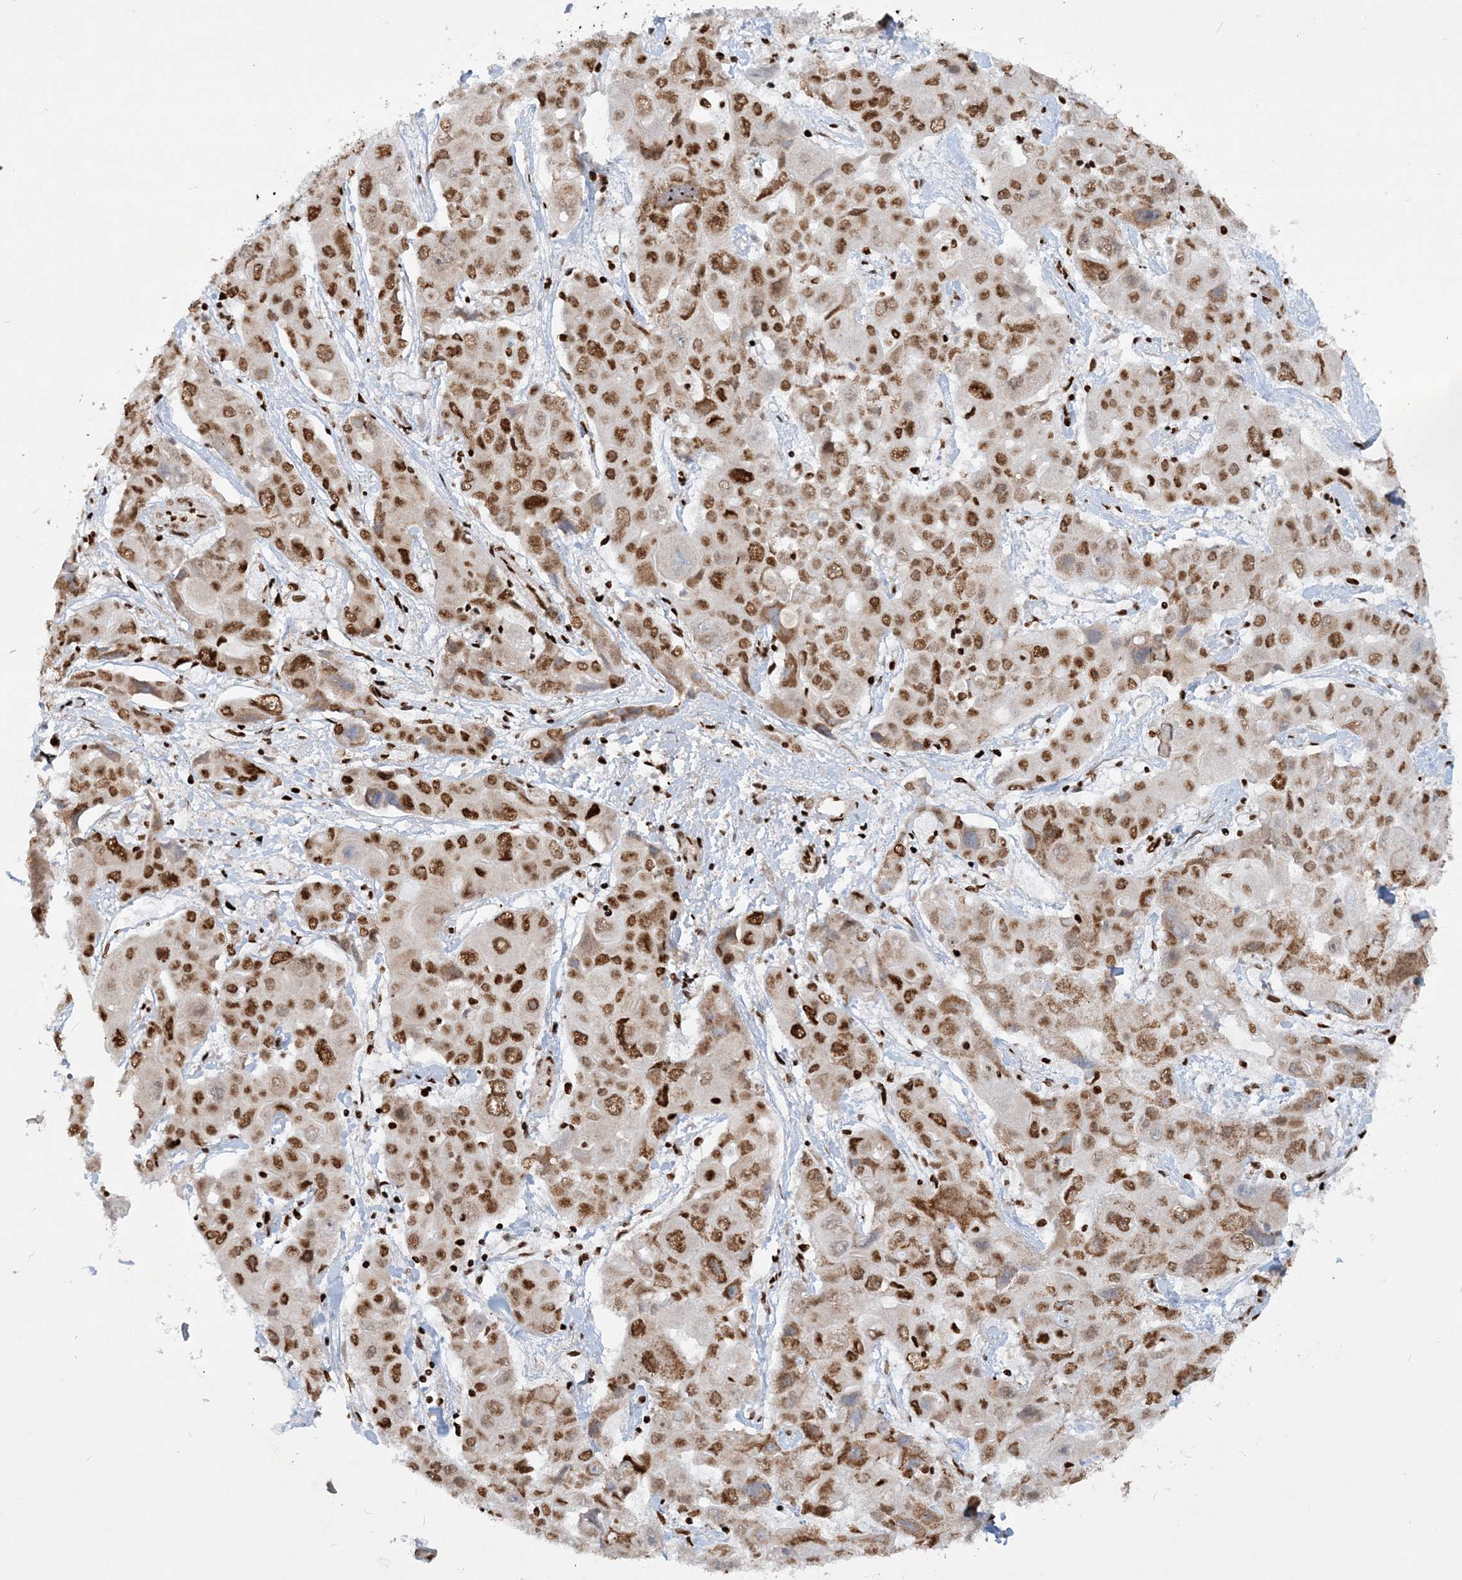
{"staining": {"intensity": "moderate", "quantity": ">75%", "location": "nuclear"}, "tissue": "liver cancer", "cell_type": "Tumor cells", "image_type": "cancer", "snomed": [{"axis": "morphology", "description": "Cholangiocarcinoma"}, {"axis": "topography", "description": "Liver"}], "caption": "Human liver cancer (cholangiocarcinoma) stained for a protein (brown) demonstrates moderate nuclear positive positivity in approximately >75% of tumor cells.", "gene": "DELE1", "patient": {"sex": "male", "age": 67}}